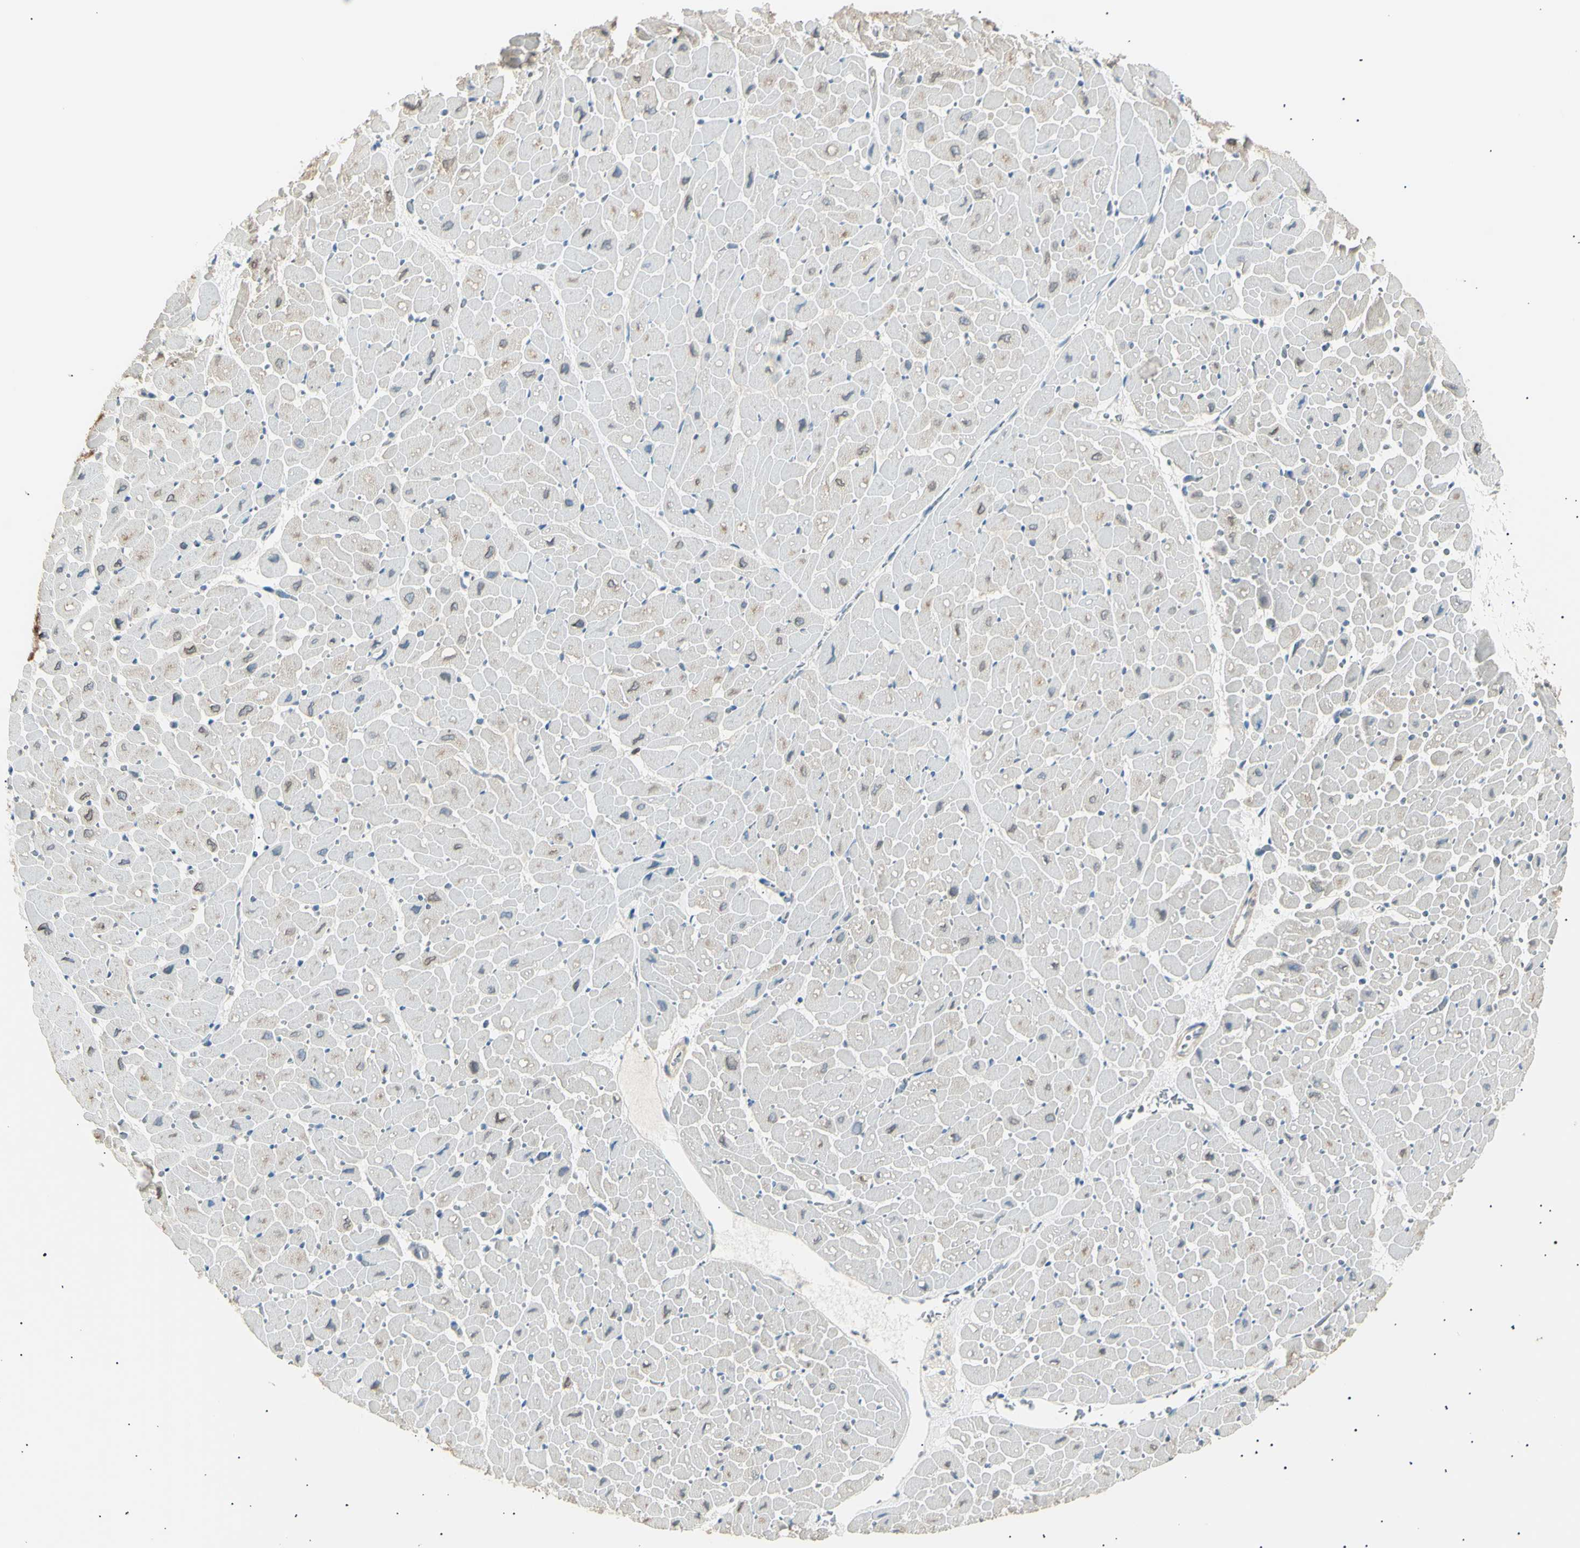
{"staining": {"intensity": "weak", "quantity": "<25%", "location": "cytoplasmic/membranous"}, "tissue": "heart muscle", "cell_type": "Cardiomyocytes", "image_type": "normal", "snomed": [{"axis": "morphology", "description": "Normal tissue, NOS"}, {"axis": "topography", "description": "Heart"}], "caption": "Heart muscle was stained to show a protein in brown. There is no significant expression in cardiomyocytes. Brightfield microscopy of IHC stained with DAB (3,3'-diaminobenzidine) (brown) and hematoxylin (blue), captured at high magnification.", "gene": "LHPP", "patient": {"sex": "male", "age": 45}}